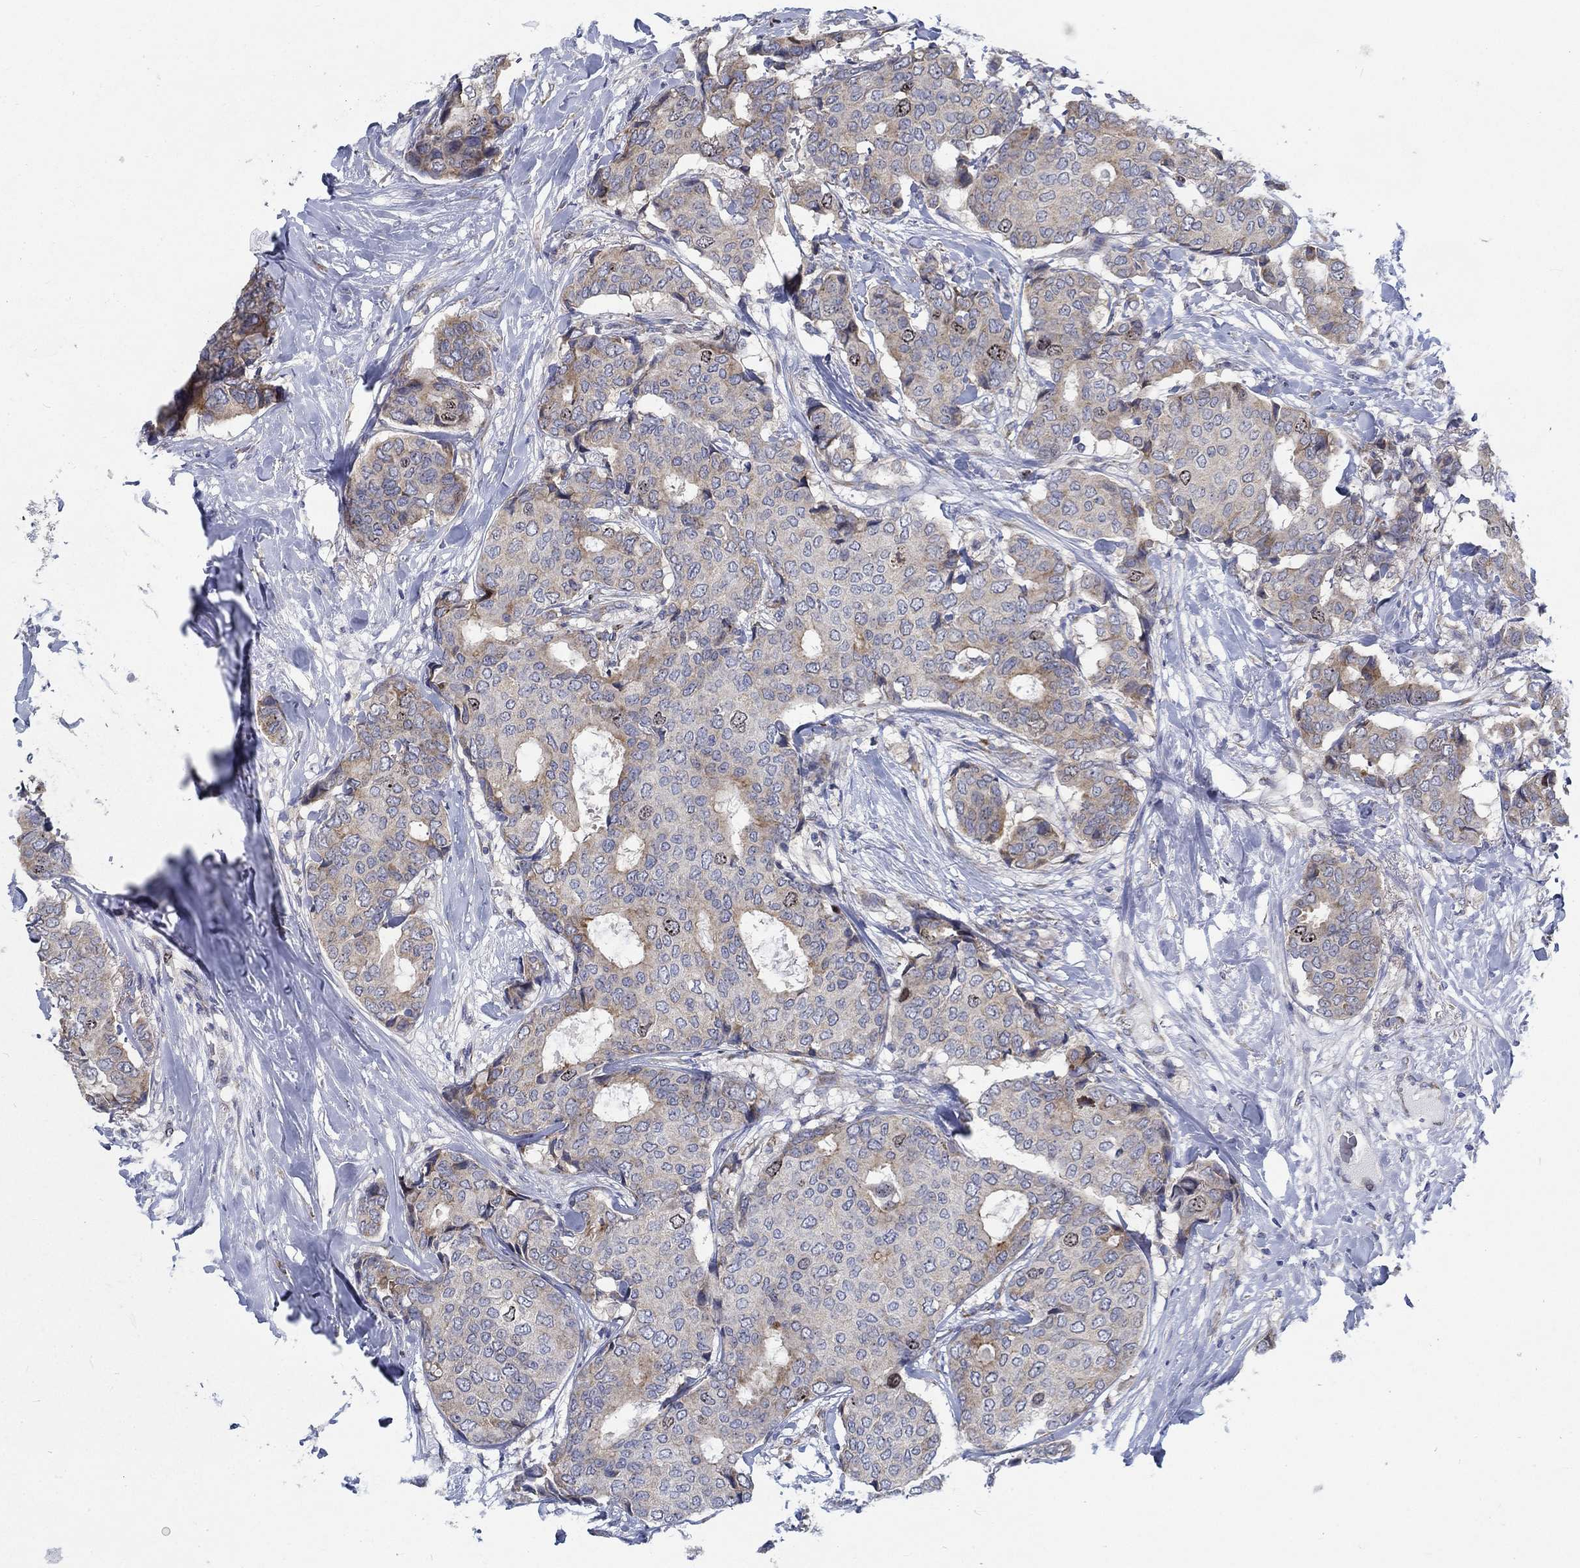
{"staining": {"intensity": "weak", "quantity": "25%-75%", "location": "cytoplasmic/membranous"}, "tissue": "breast cancer", "cell_type": "Tumor cells", "image_type": "cancer", "snomed": [{"axis": "morphology", "description": "Duct carcinoma"}, {"axis": "topography", "description": "Breast"}], "caption": "This is an image of immunohistochemistry (IHC) staining of breast cancer, which shows weak staining in the cytoplasmic/membranous of tumor cells.", "gene": "MMP24", "patient": {"sex": "female", "age": 75}}